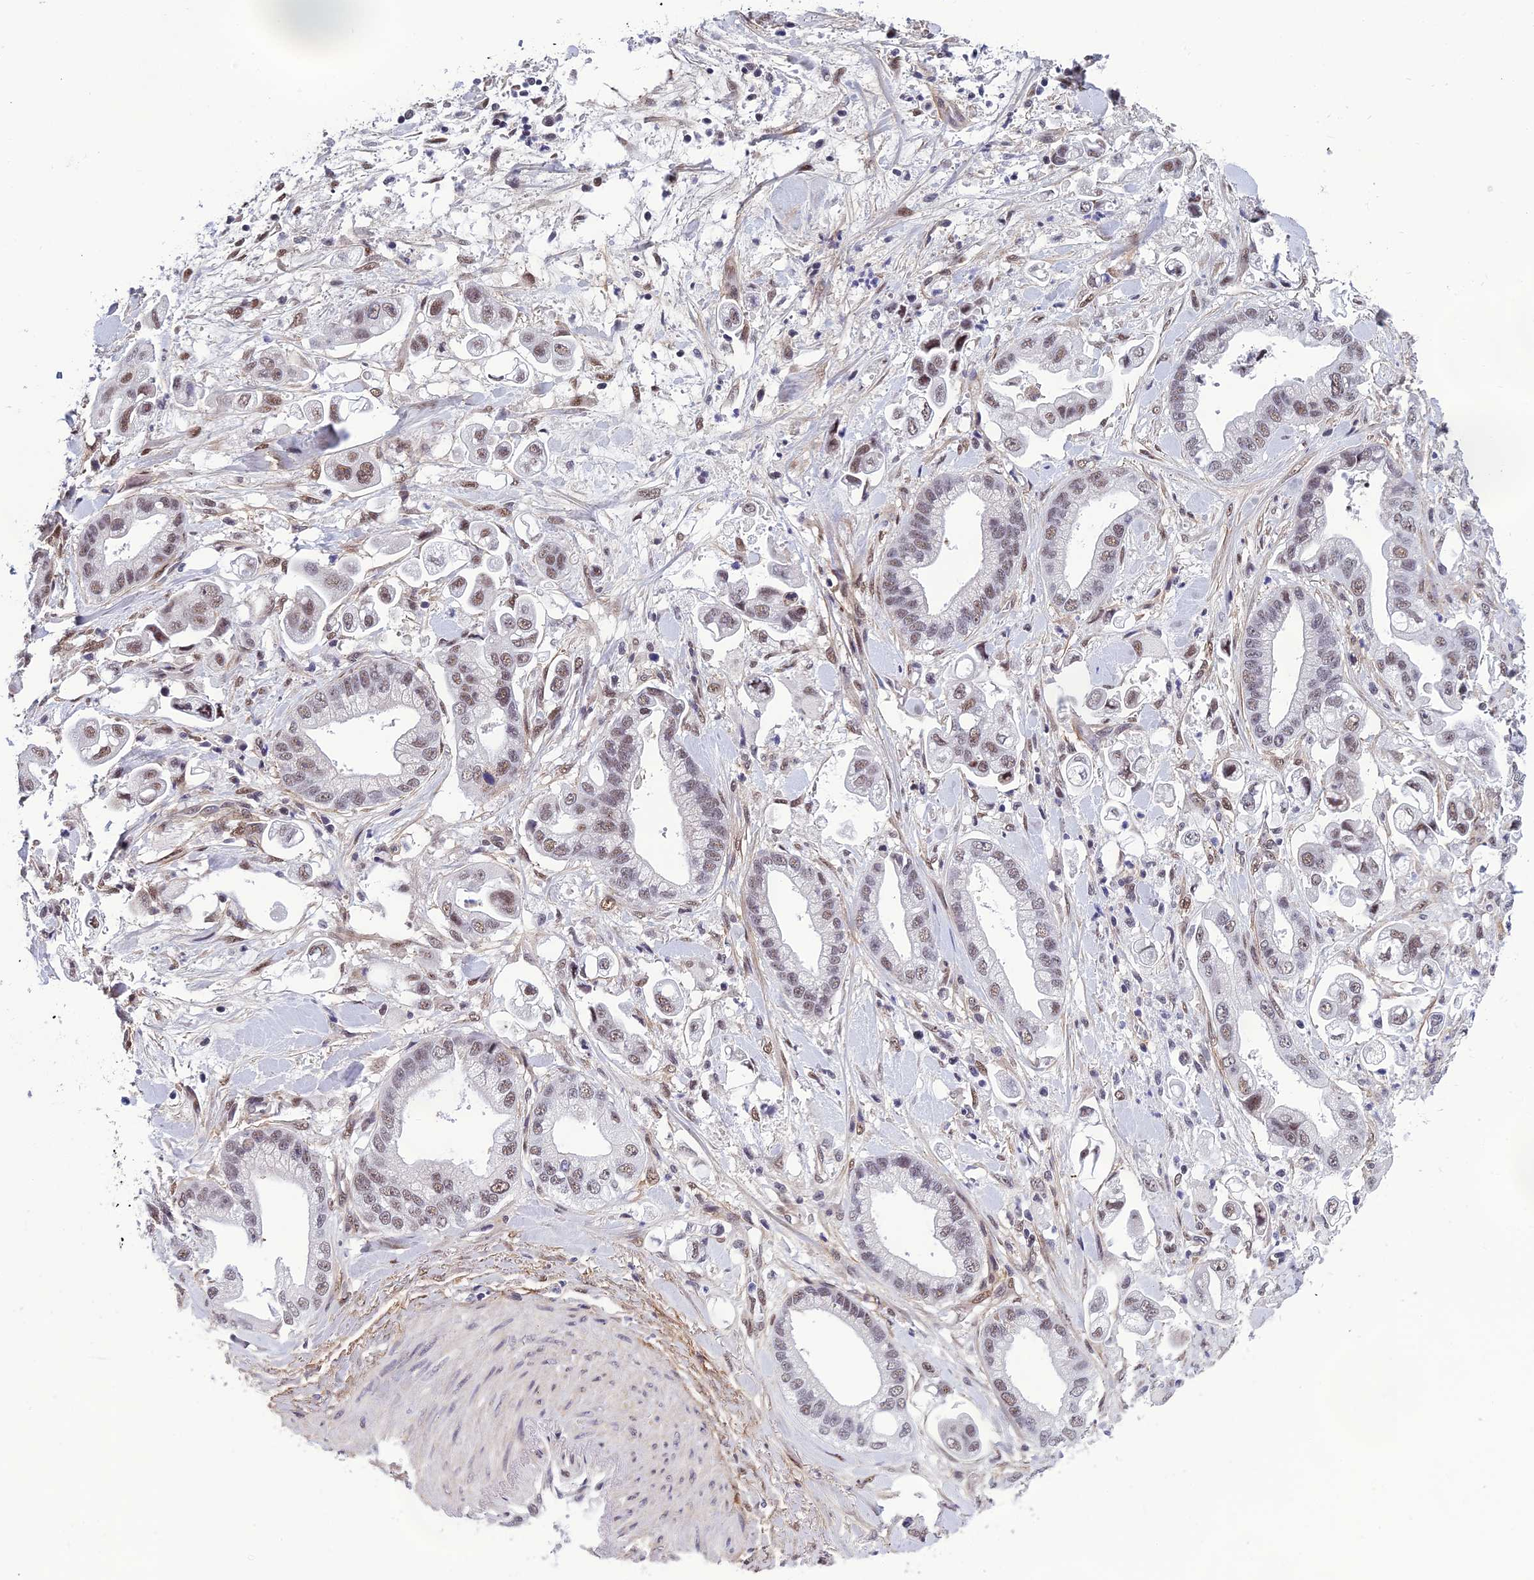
{"staining": {"intensity": "weak", "quantity": "25%-75%", "location": "nuclear"}, "tissue": "stomach cancer", "cell_type": "Tumor cells", "image_type": "cancer", "snomed": [{"axis": "morphology", "description": "Adenocarcinoma, NOS"}, {"axis": "topography", "description": "Stomach"}], "caption": "This photomicrograph displays stomach cancer (adenocarcinoma) stained with IHC to label a protein in brown. The nuclear of tumor cells show weak positivity for the protein. Nuclei are counter-stained blue.", "gene": "RSRC1", "patient": {"sex": "male", "age": 62}}